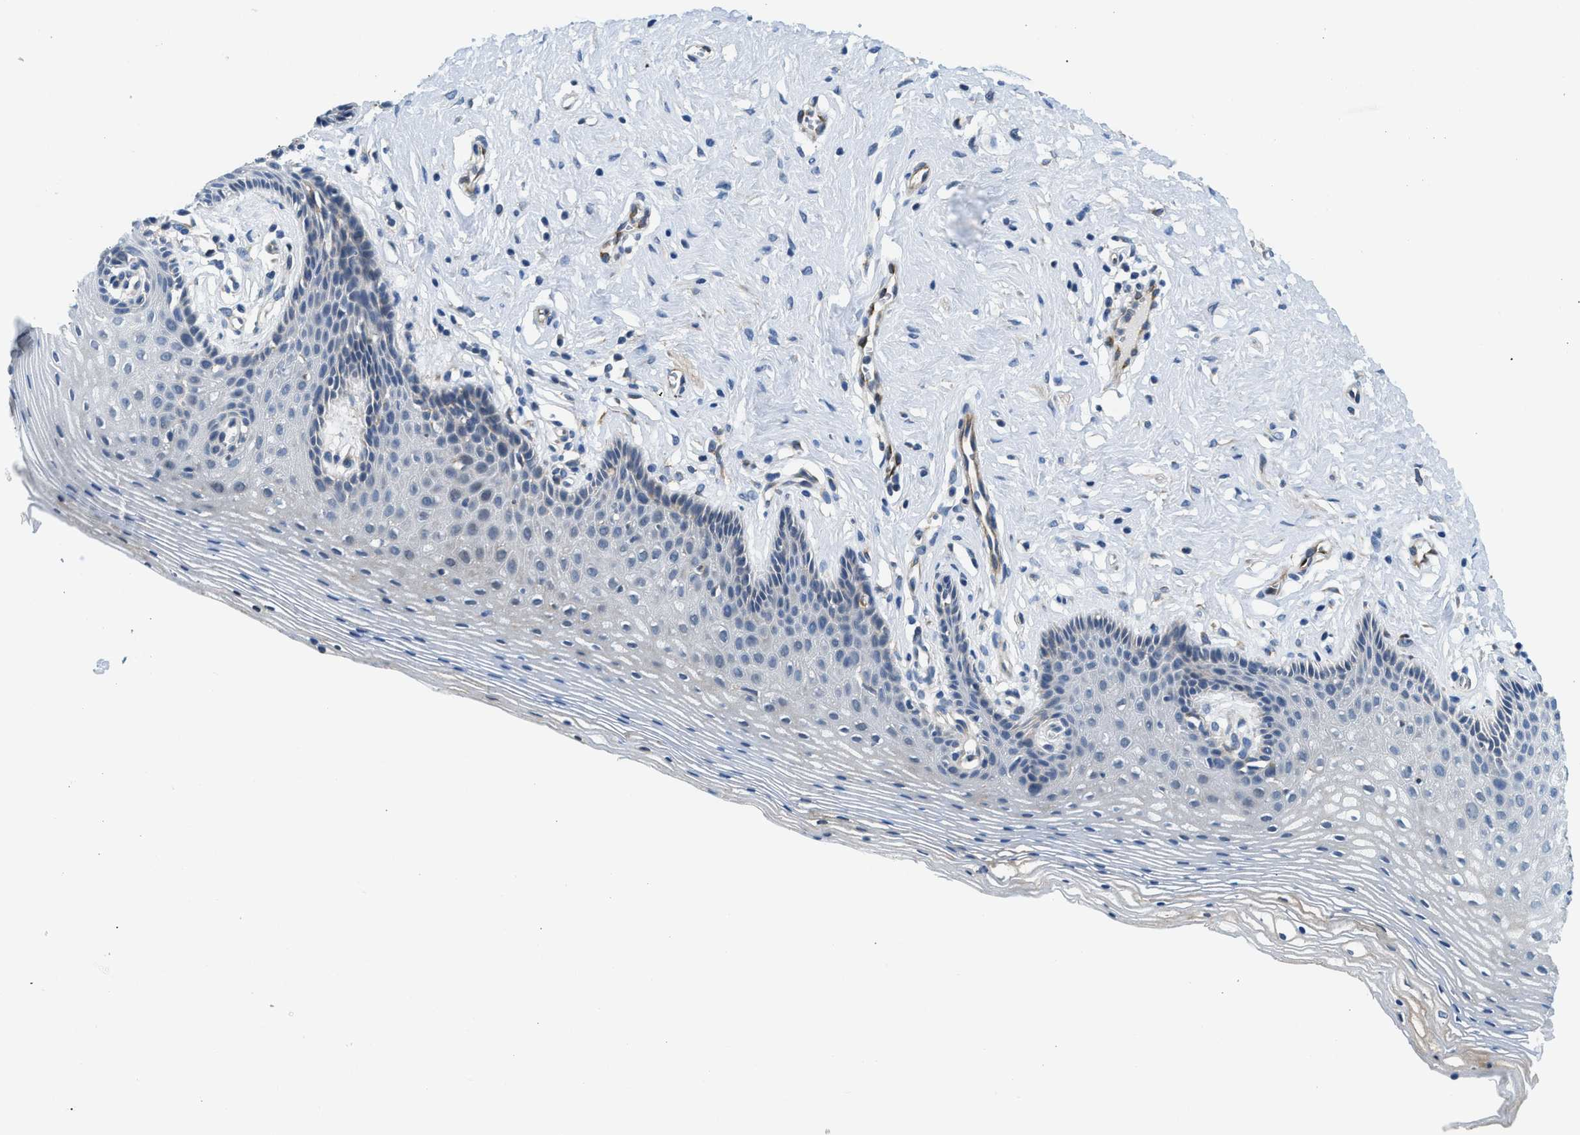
{"staining": {"intensity": "negative", "quantity": "none", "location": "none"}, "tissue": "vagina", "cell_type": "Squamous epithelial cells", "image_type": "normal", "snomed": [{"axis": "morphology", "description": "Normal tissue, NOS"}, {"axis": "topography", "description": "Vagina"}], "caption": "Histopathology image shows no significant protein expression in squamous epithelial cells of normal vagina. (DAB (3,3'-diaminobenzidine) immunohistochemistry (IHC) visualized using brightfield microscopy, high magnification).", "gene": "LPIN2", "patient": {"sex": "female", "age": 32}}